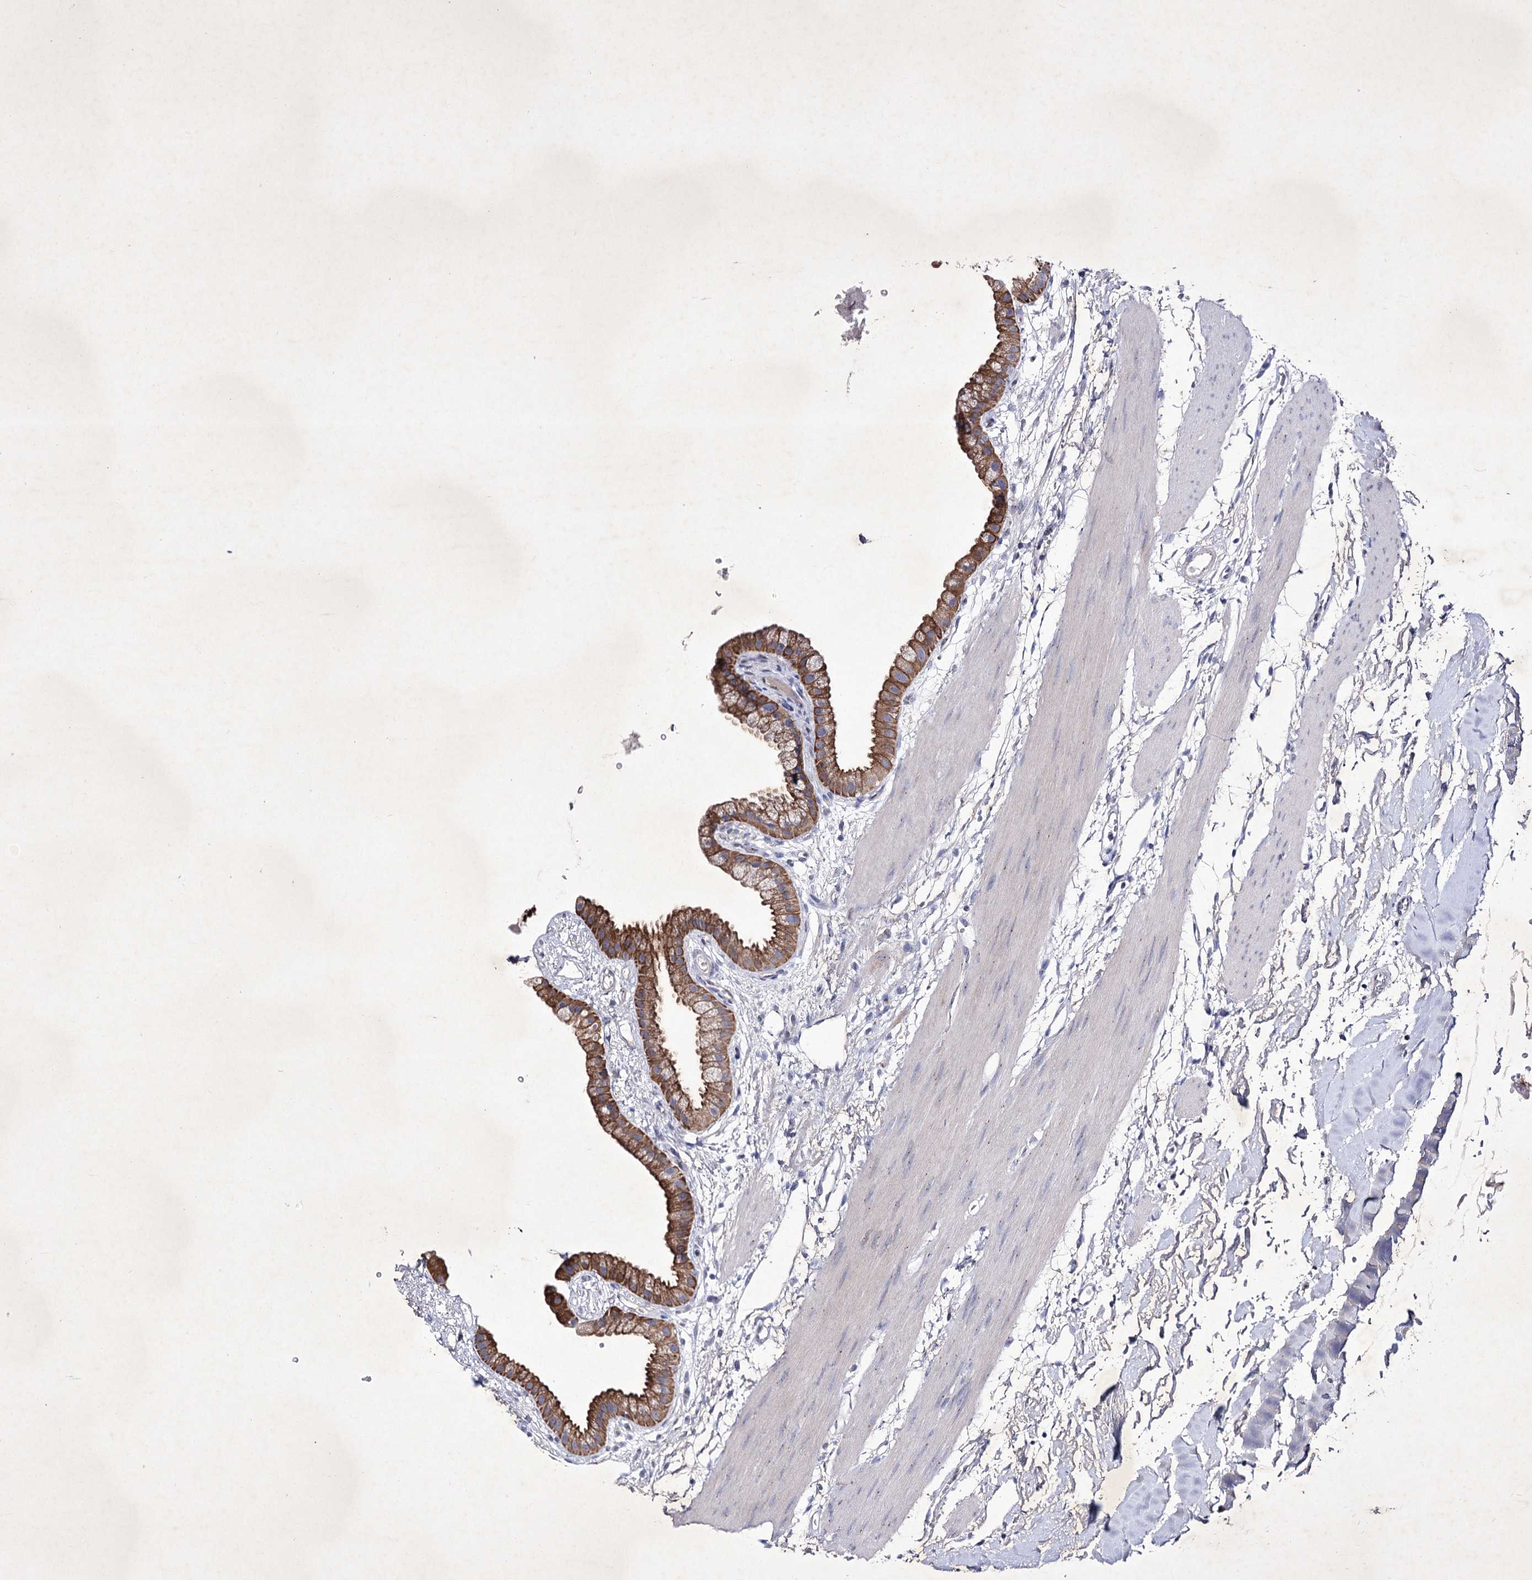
{"staining": {"intensity": "moderate", "quantity": ">75%", "location": "cytoplasmic/membranous"}, "tissue": "gallbladder", "cell_type": "Glandular cells", "image_type": "normal", "snomed": [{"axis": "morphology", "description": "Normal tissue, NOS"}, {"axis": "topography", "description": "Gallbladder"}], "caption": "IHC (DAB (3,3'-diaminobenzidine)) staining of benign human gallbladder reveals moderate cytoplasmic/membranous protein staining in about >75% of glandular cells.", "gene": "COX15", "patient": {"sex": "female", "age": 64}}